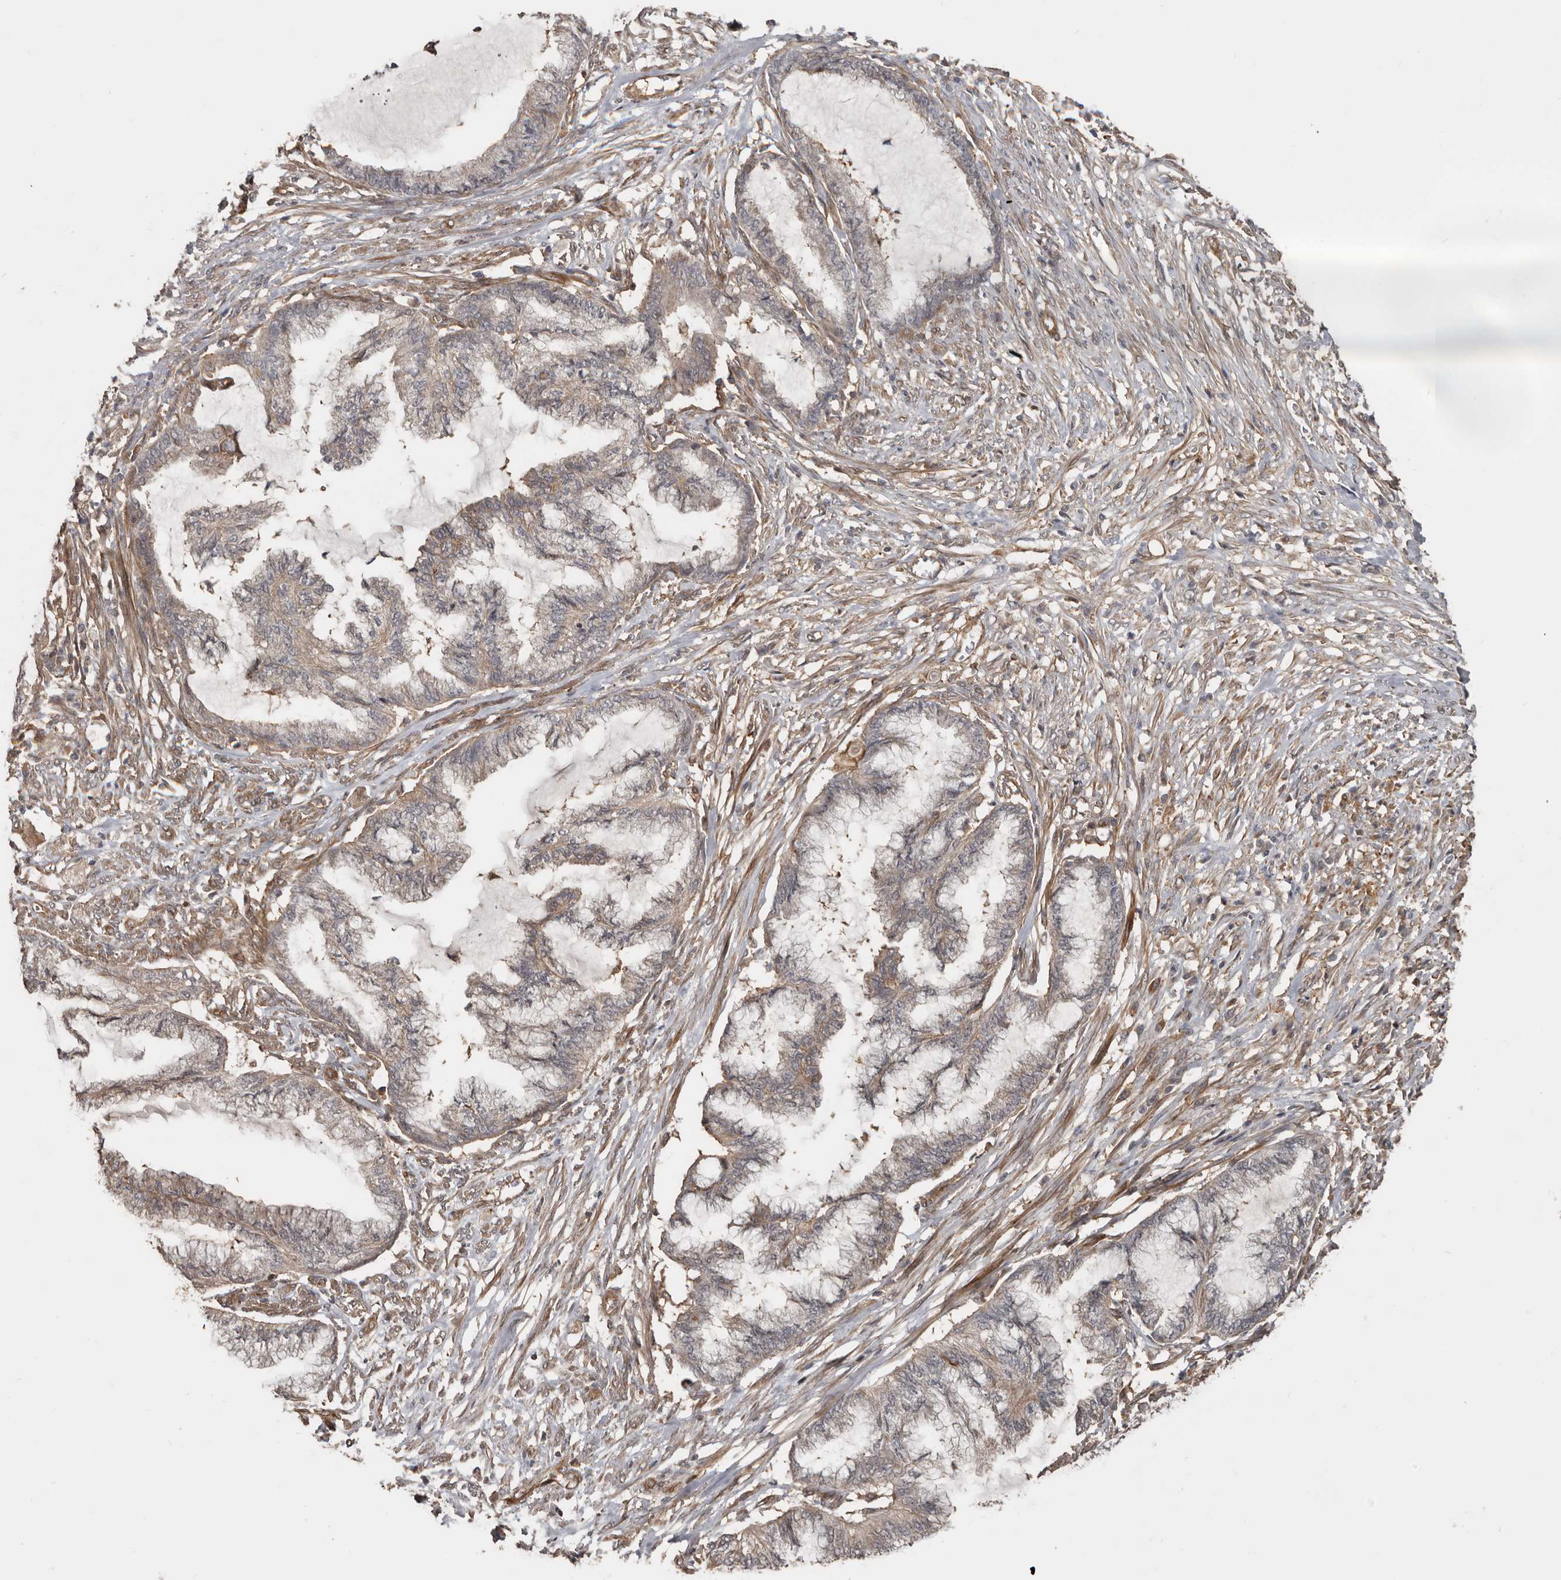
{"staining": {"intensity": "weak", "quantity": "<25%", "location": "cytoplasmic/membranous"}, "tissue": "endometrial cancer", "cell_type": "Tumor cells", "image_type": "cancer", "snomed": [{"axis": "morphology", "description": "Adenocarcinoma, NOS"}, {"axis": "topography", "description": "Endometrium"}], "caption": "DAB (3,3'-diaminobenzidine) immunohistochemical staining of human adenocarcinoma (endometrial) demonstrates no significant expression in tumor cells.", "gene": "EXOC3L1", "patient": {"sex": "female", "age": 86}}